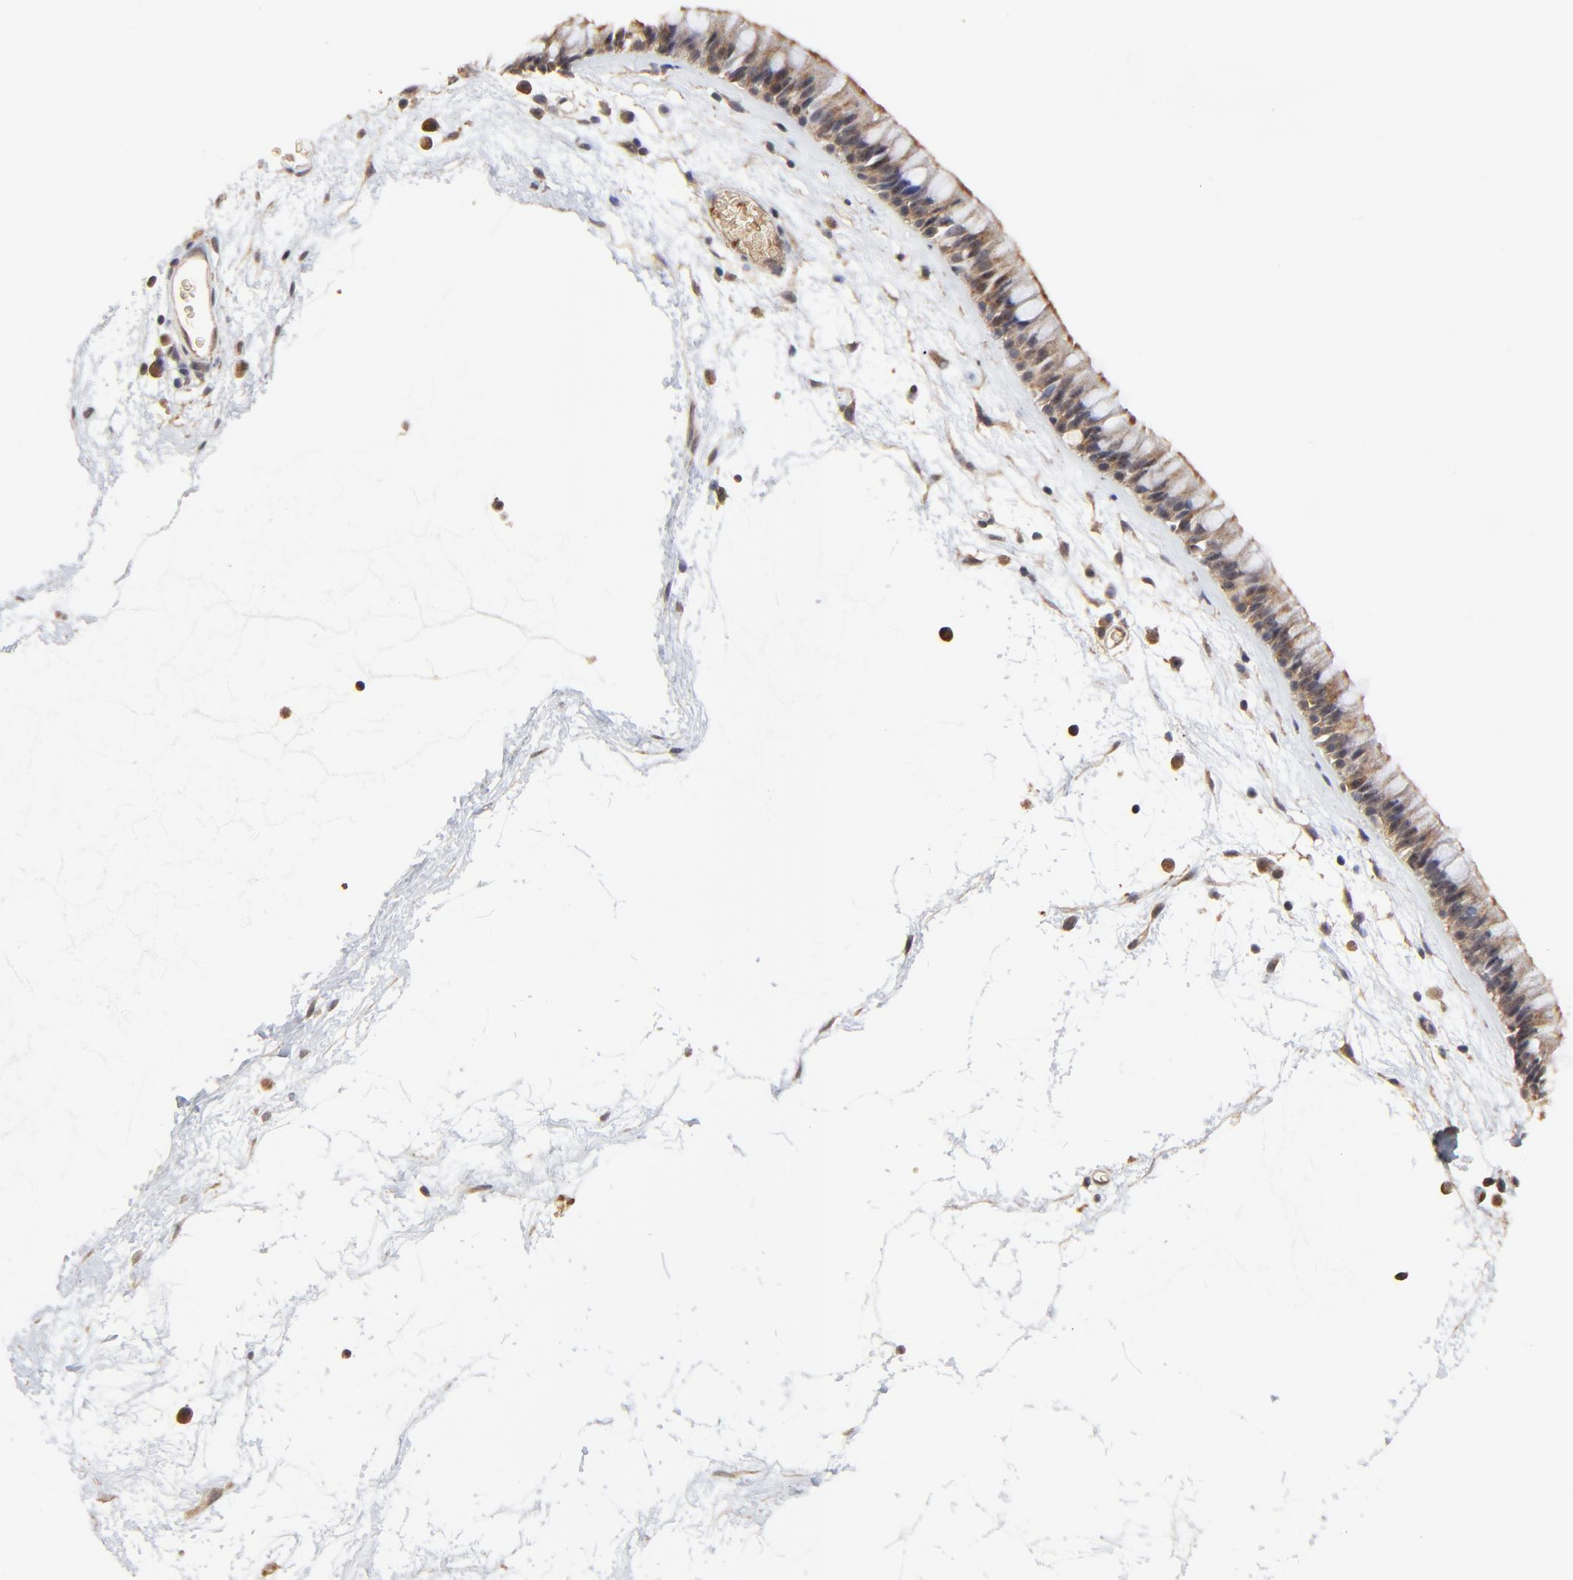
{"staining": {"intensity": "moderate", "quantity": ">75%", "location": "cytoplasmic/membranous"}, "tissue": "nasopharynx", "cell_type": "Respiratory epithelial cells", "image_type": "normal", "snomed": [{"axis": "morphology", "description": "Normal tissue, NOS"}, {"axis": "morphology", "description": "Inflammation, NOS"}, {"axis": "topography", "description": "Nasopharynx"}], "caption": "Immunohistochemical staining of normal nasopharynx exhibits medium levels of moderate cytoplasmic/membranous expression in about >75% of respiratory epithelial cells.", "gene": "FRMD8", "patient": {"sex": "male", "age": 48}}